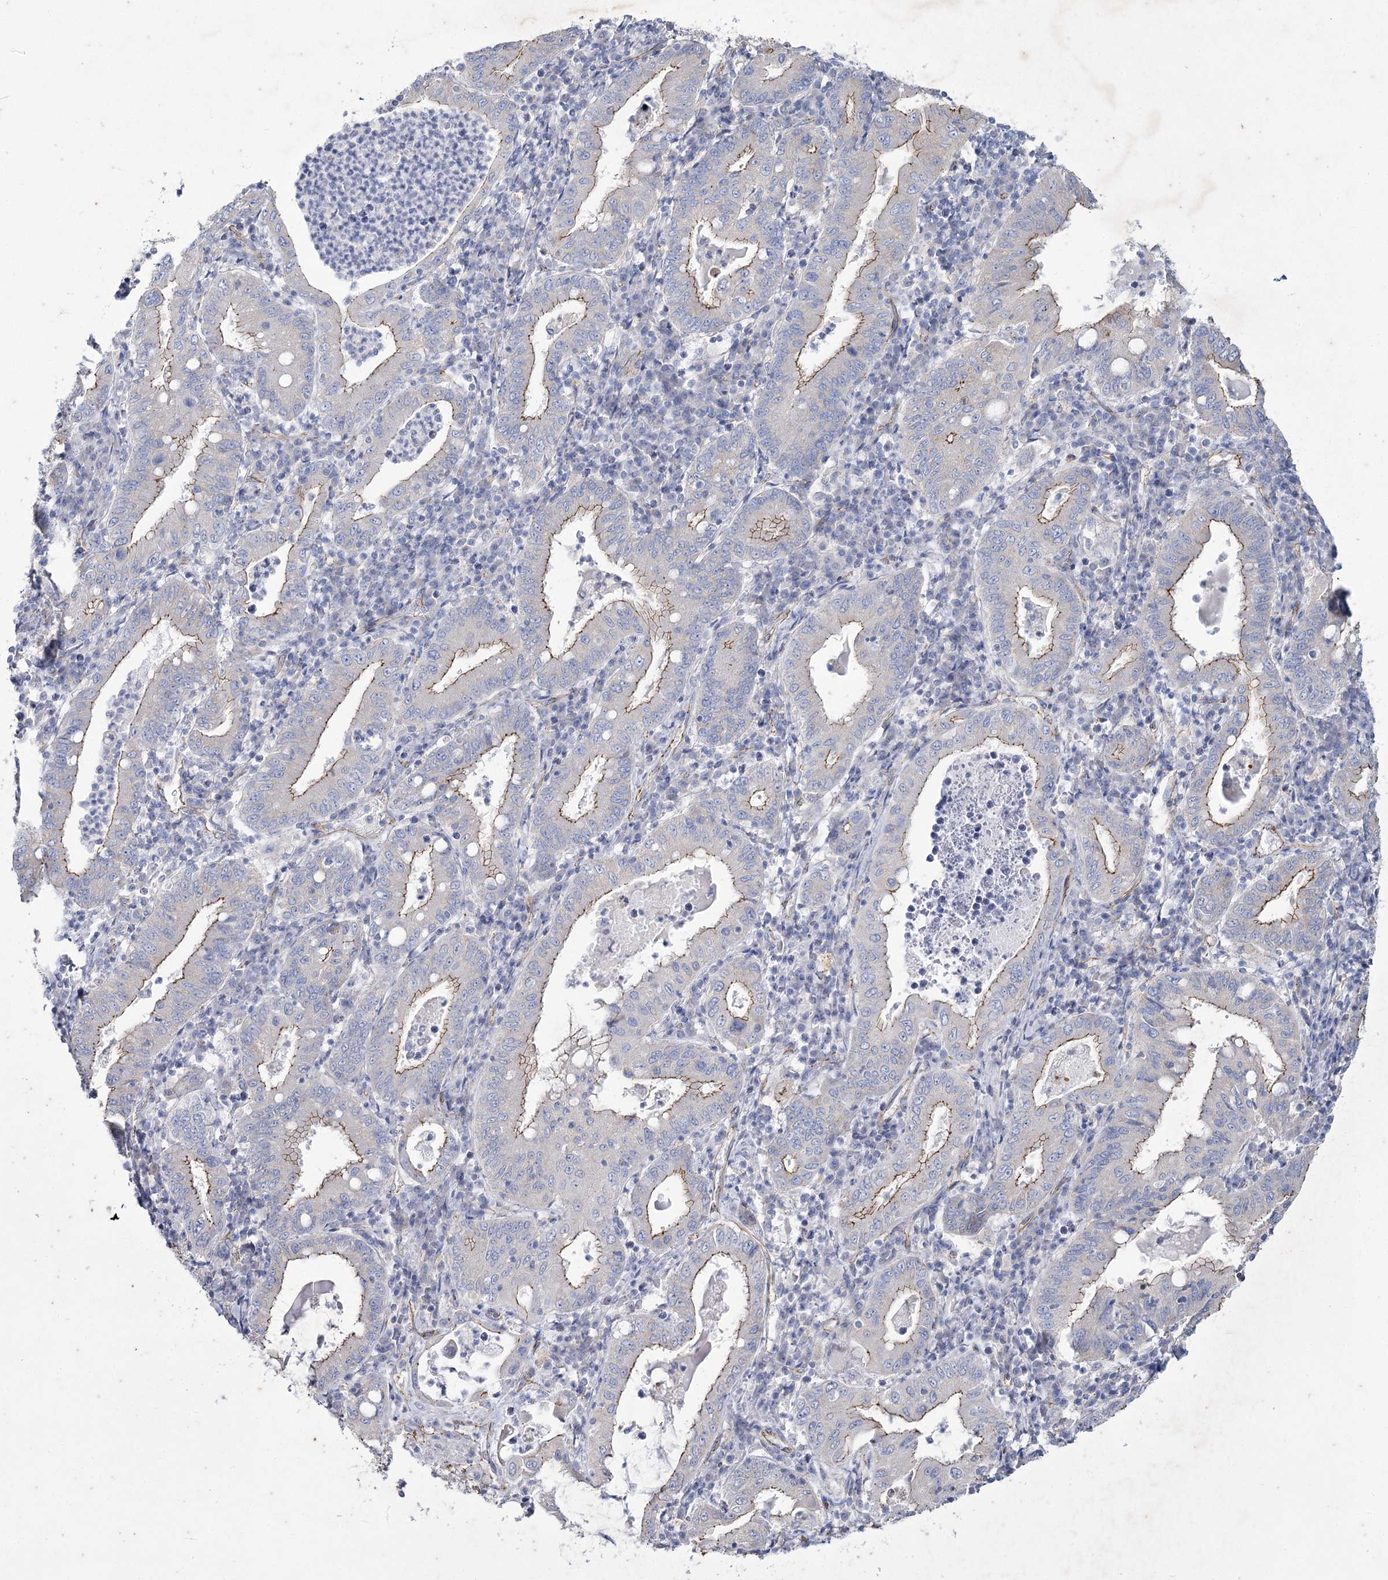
{"staining": {"intensity": "moderate", "quantity": ">75%", "location": "cytoplasmic/membranous"}, "tissue": "stomach cancer", "cell_type": "Tumor cells", "image_type": "cancer", "snomed": [{"axis": "morphology", "description": "Normal tissue, NOS"}, {"axis": "morphology", "description": "Adenocarcinoma, NOS"}, {"axis": "topography", "description": "Esophagus"}, {"axis": "topography", "description": "Stomach, upper"}, {"axis": "topography", "description": "Peripheral nerve tissue"}], "caption": "Protein staining demonstrates moderate cytoplasmic/membranous positivity in approximately >75% of tumor cells in stomach adenocarcinoma.", "gene": "LDLRAD3", "patient": {"sex": "male", "age": 62}}